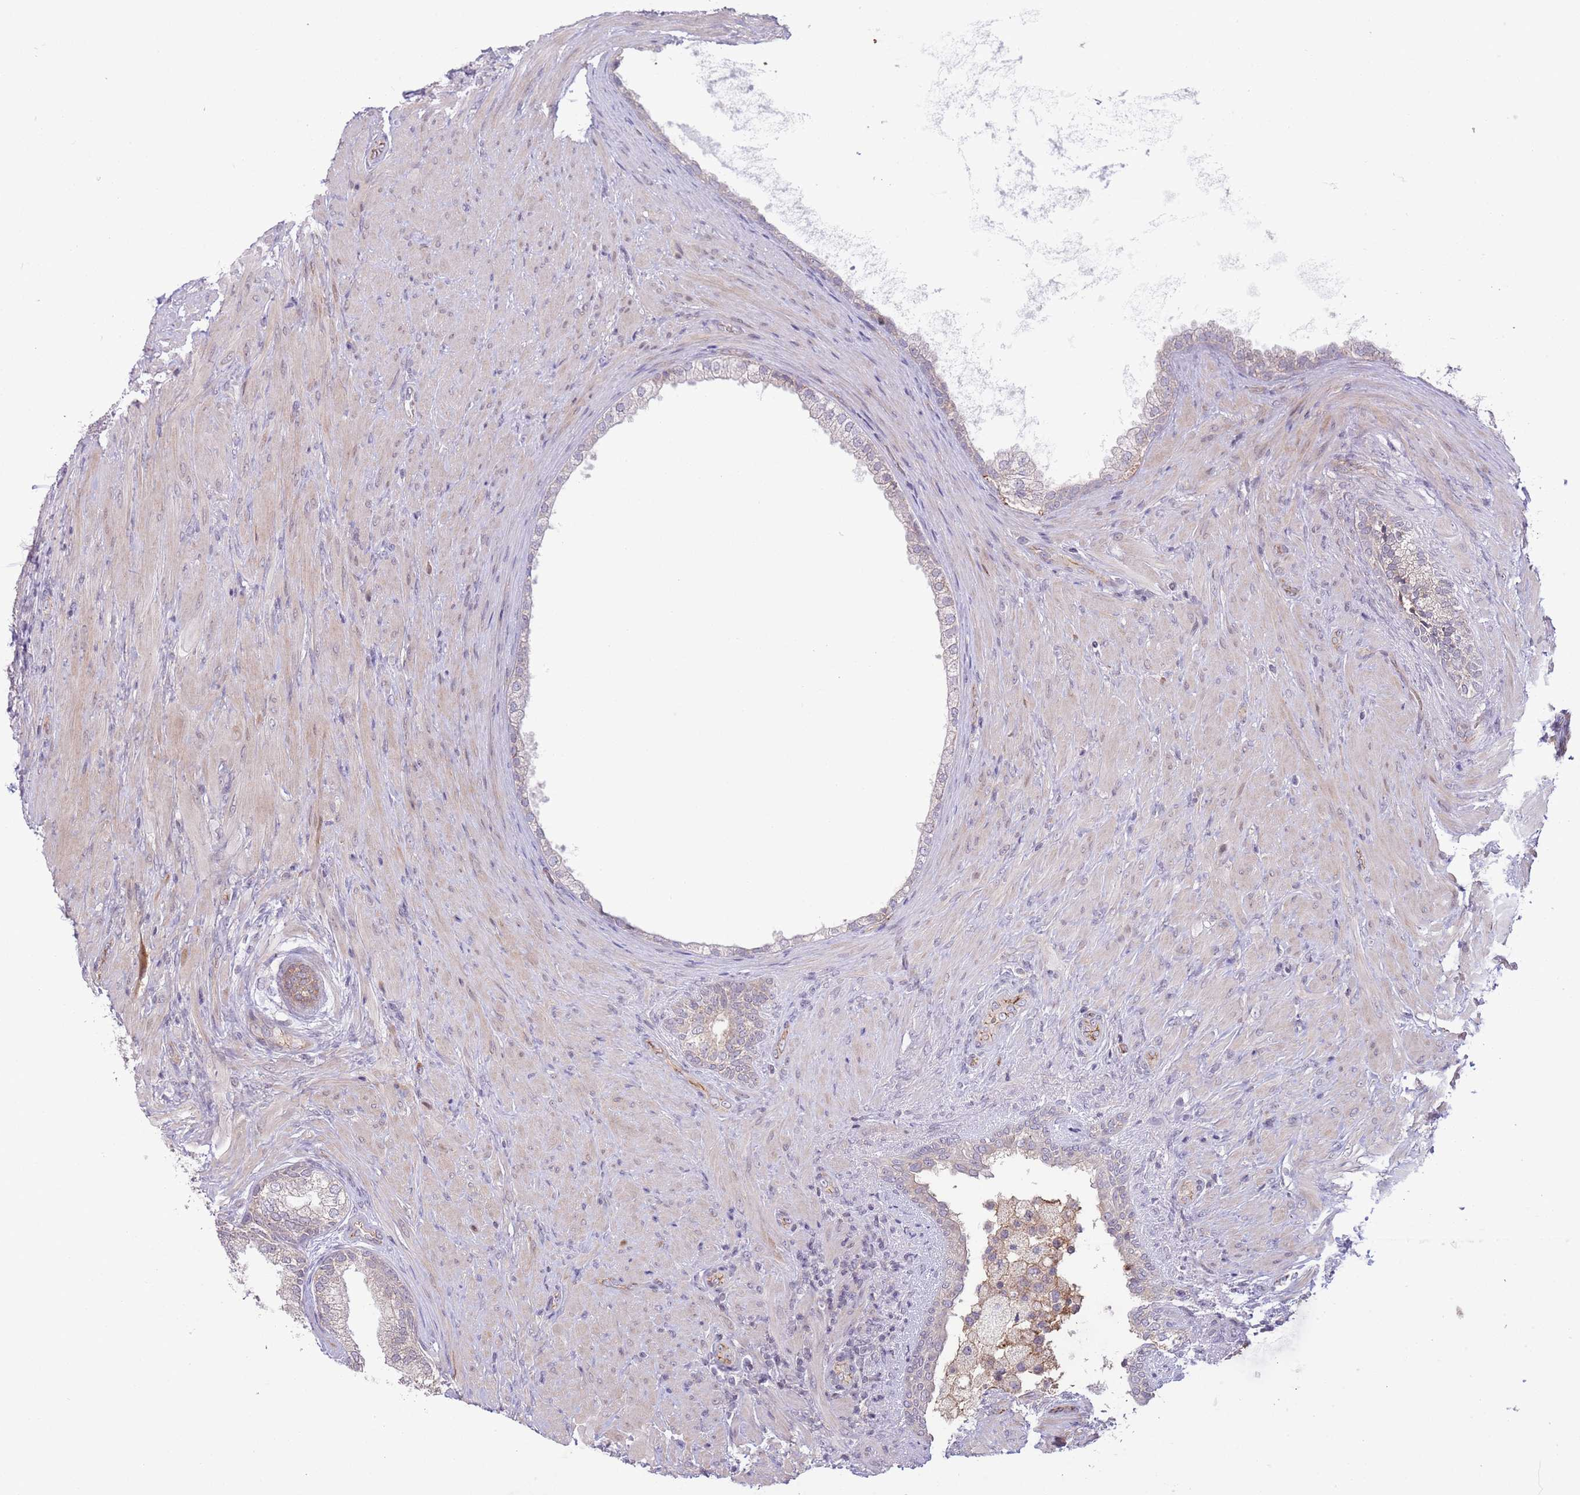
{"staining": {"intensity": "weak", "quantity": "<25%", "location": "cytoplasmic/membranous"}, "tissue": "prostate", "cell_type": "Glandular cells", "image_type": "normal", "snomed": [{"axis": "morphology", "description": "Normal tissue, NOS"}, {"axis": "topography", "description": "Prostate"}], "caption": "Immunohistochemistry image of unremarkable prostate: human prostate stained with DAB (3,3'-diaminobenzidine) demonstrates no significant protein expression in glandular cells.", "gene": "DPP10", "patient": {"sex": "male", "age": 76}}